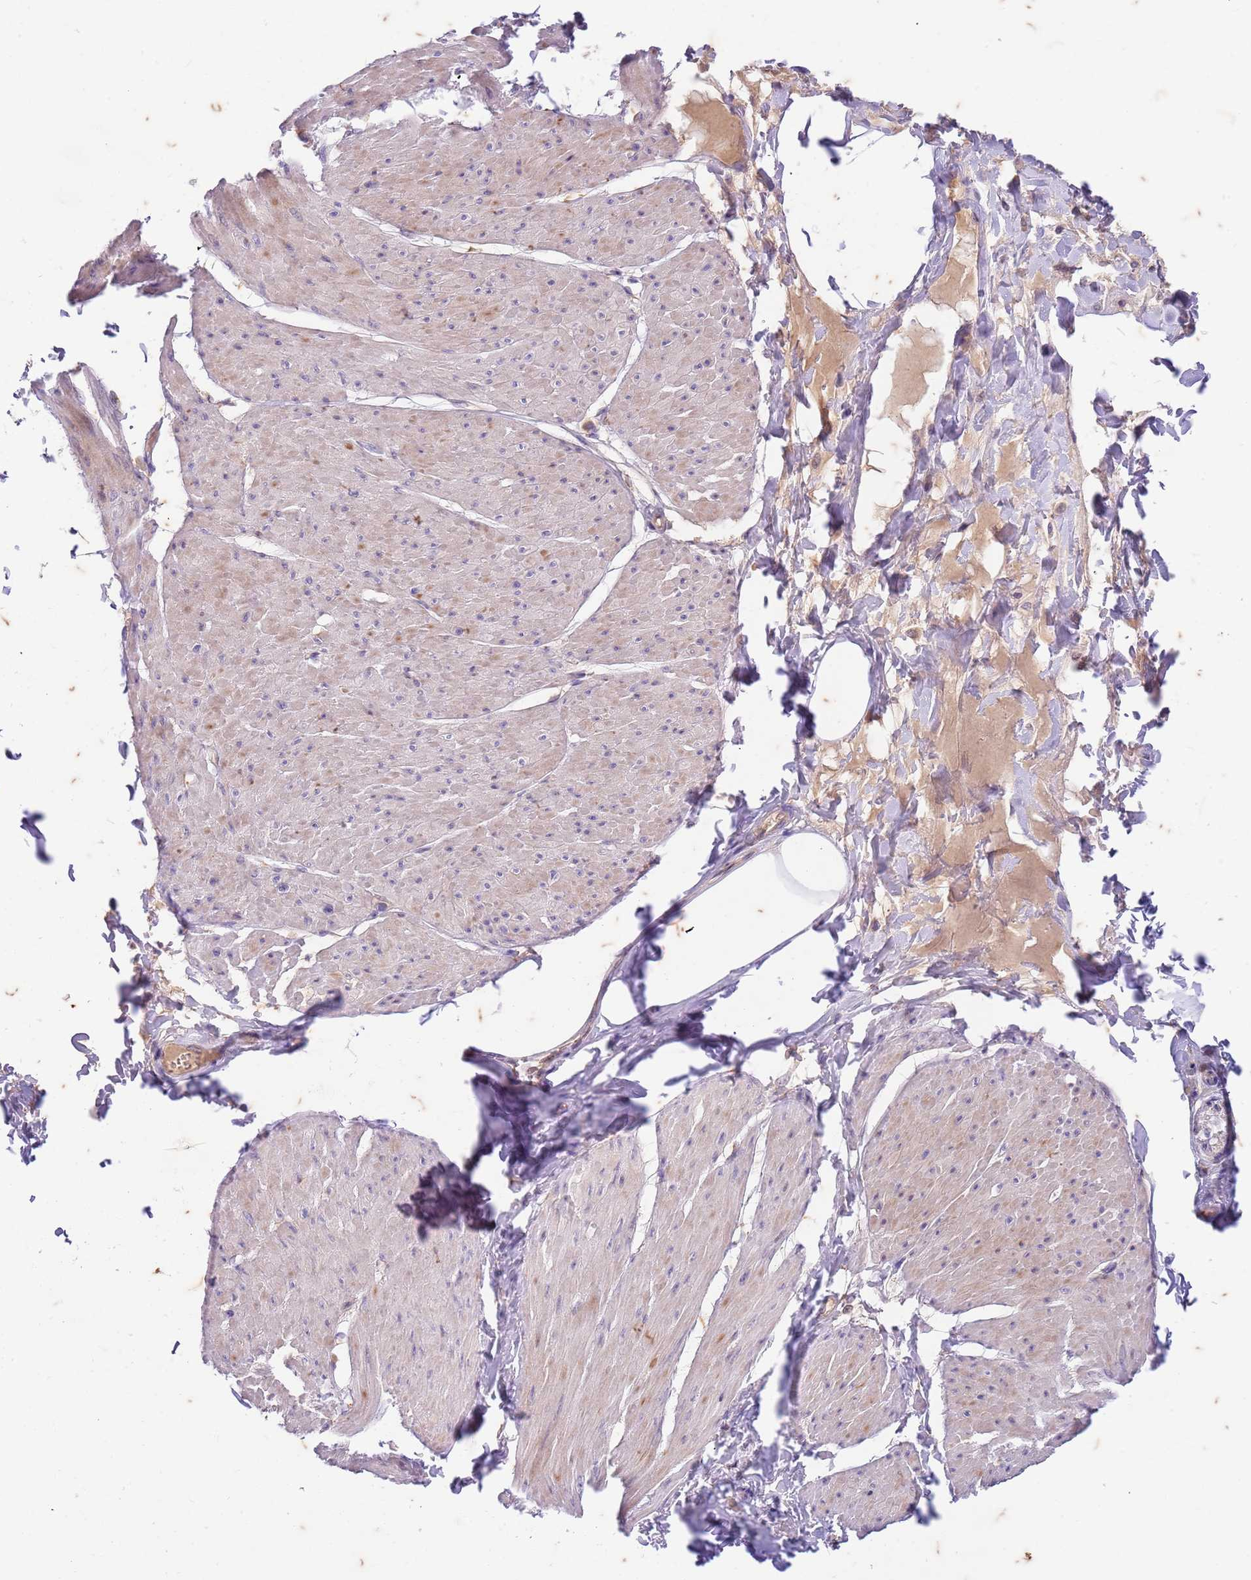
{"staining": {"intensity": "weak", "quantity": "<25%", "location": "cytoplasmic/membranous"}, "tissue": "smooth muscle", "cell_type": "Smooth muscle cells", "image_type": "normal", "snomed": [{"axis": "morphology", "description": "Urothelial carcinoma, High grade"}, {"axis": "topography", "description": "Urinary bladder"}], "caption": "This photomicrograph is of unremarkable smooth muscle stained with IHC to label a protein in brown with the nuclei are counter-stained blue. There is no expression in smooth muscle cells.", "gene": "RAPGEF3", "patient": {"sex": "male", "age": 46}}